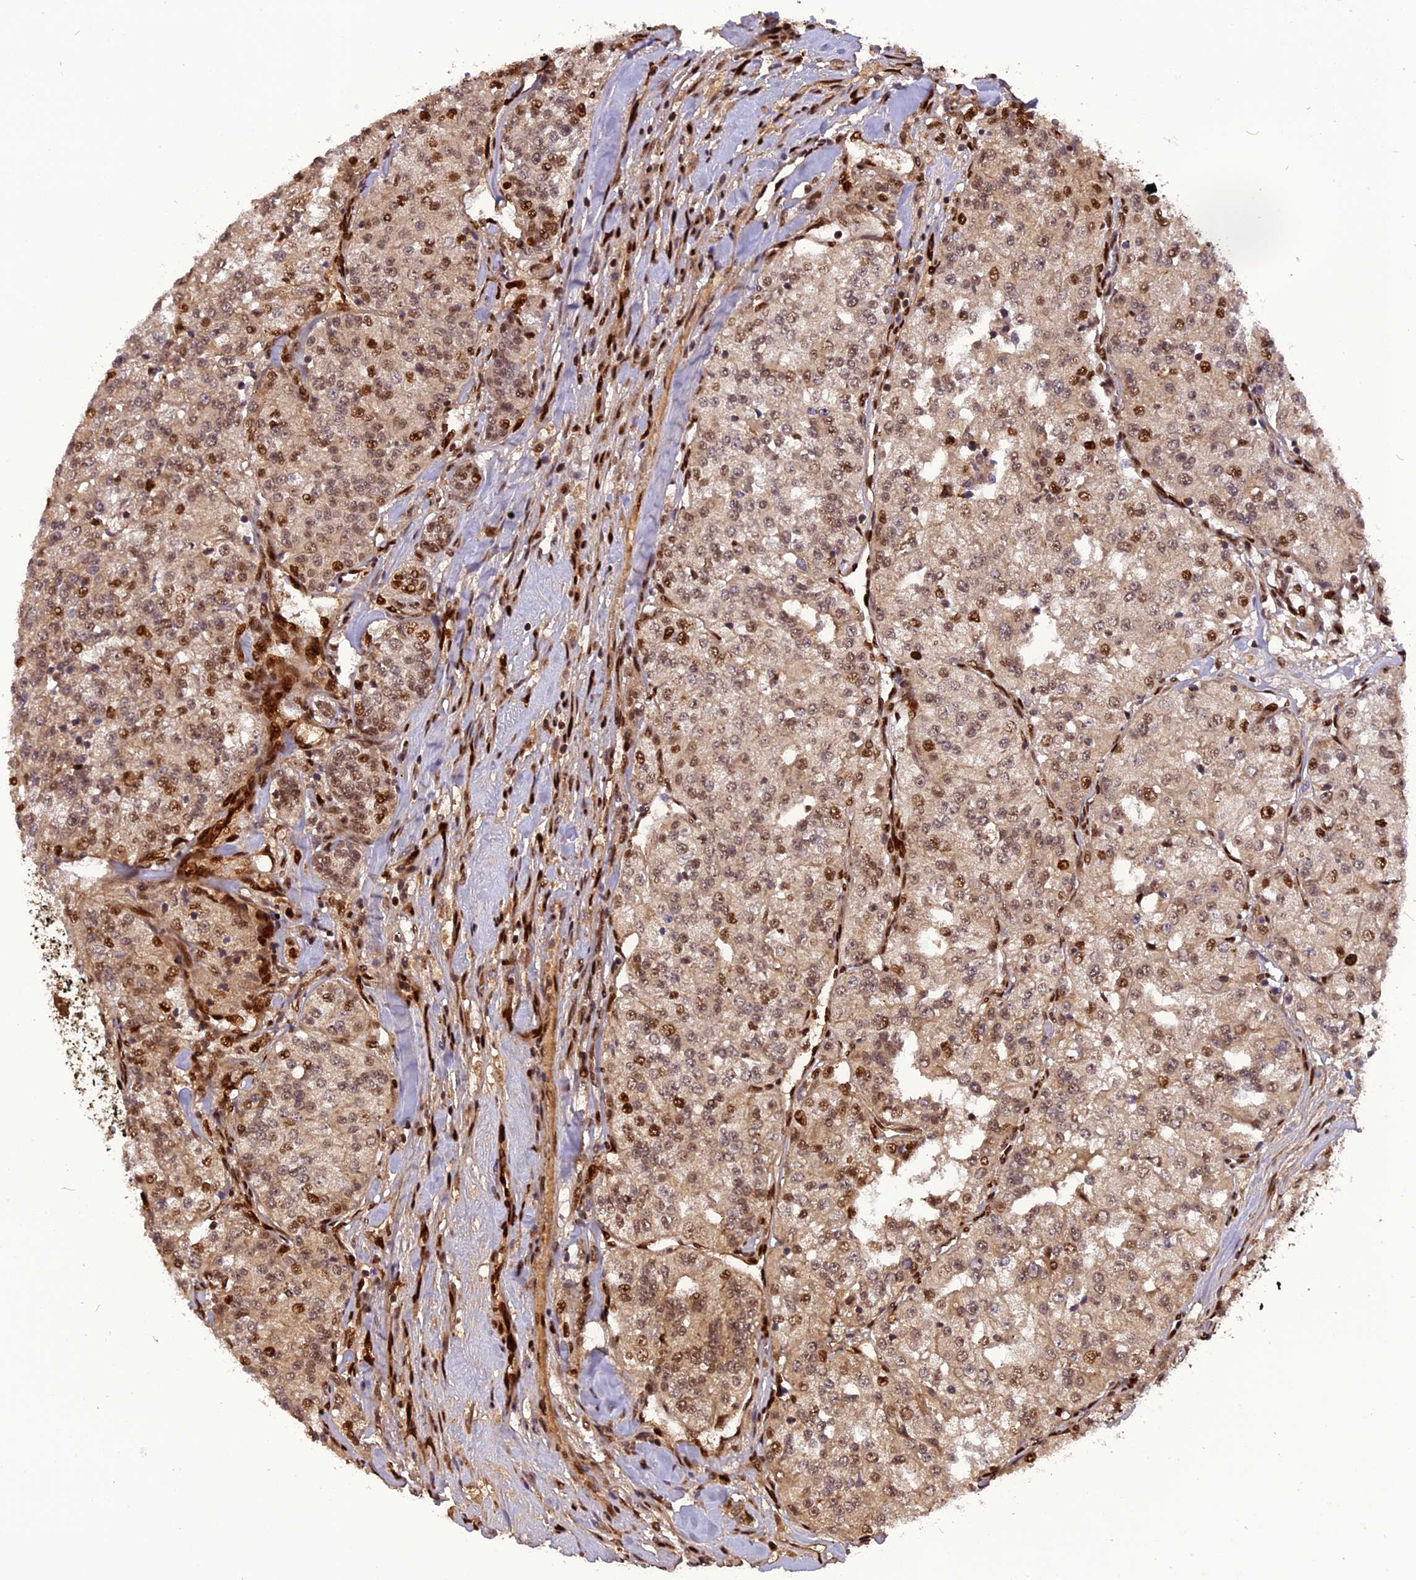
{"staining": {"intensity": "moderate", "quantity": "25%-75%", "location": "nuclear"}, "tissue": "renal cancer", "cell_type": "Tumor cells", "image_type": "cancer", "snomed": [{"axis": "morphology", "description": "Adenocarcinoma, NOS"}, {"axis": "topography", "description": "Kidney"}], "caption": "Immunohistochemical staining of renal cancer exhibits medium levels of moderate nuclear protein expression in approximately 25%-75% of tumor cells.", "gene": "MICALL1", "patient": {"sex": "female", "age": 63}}